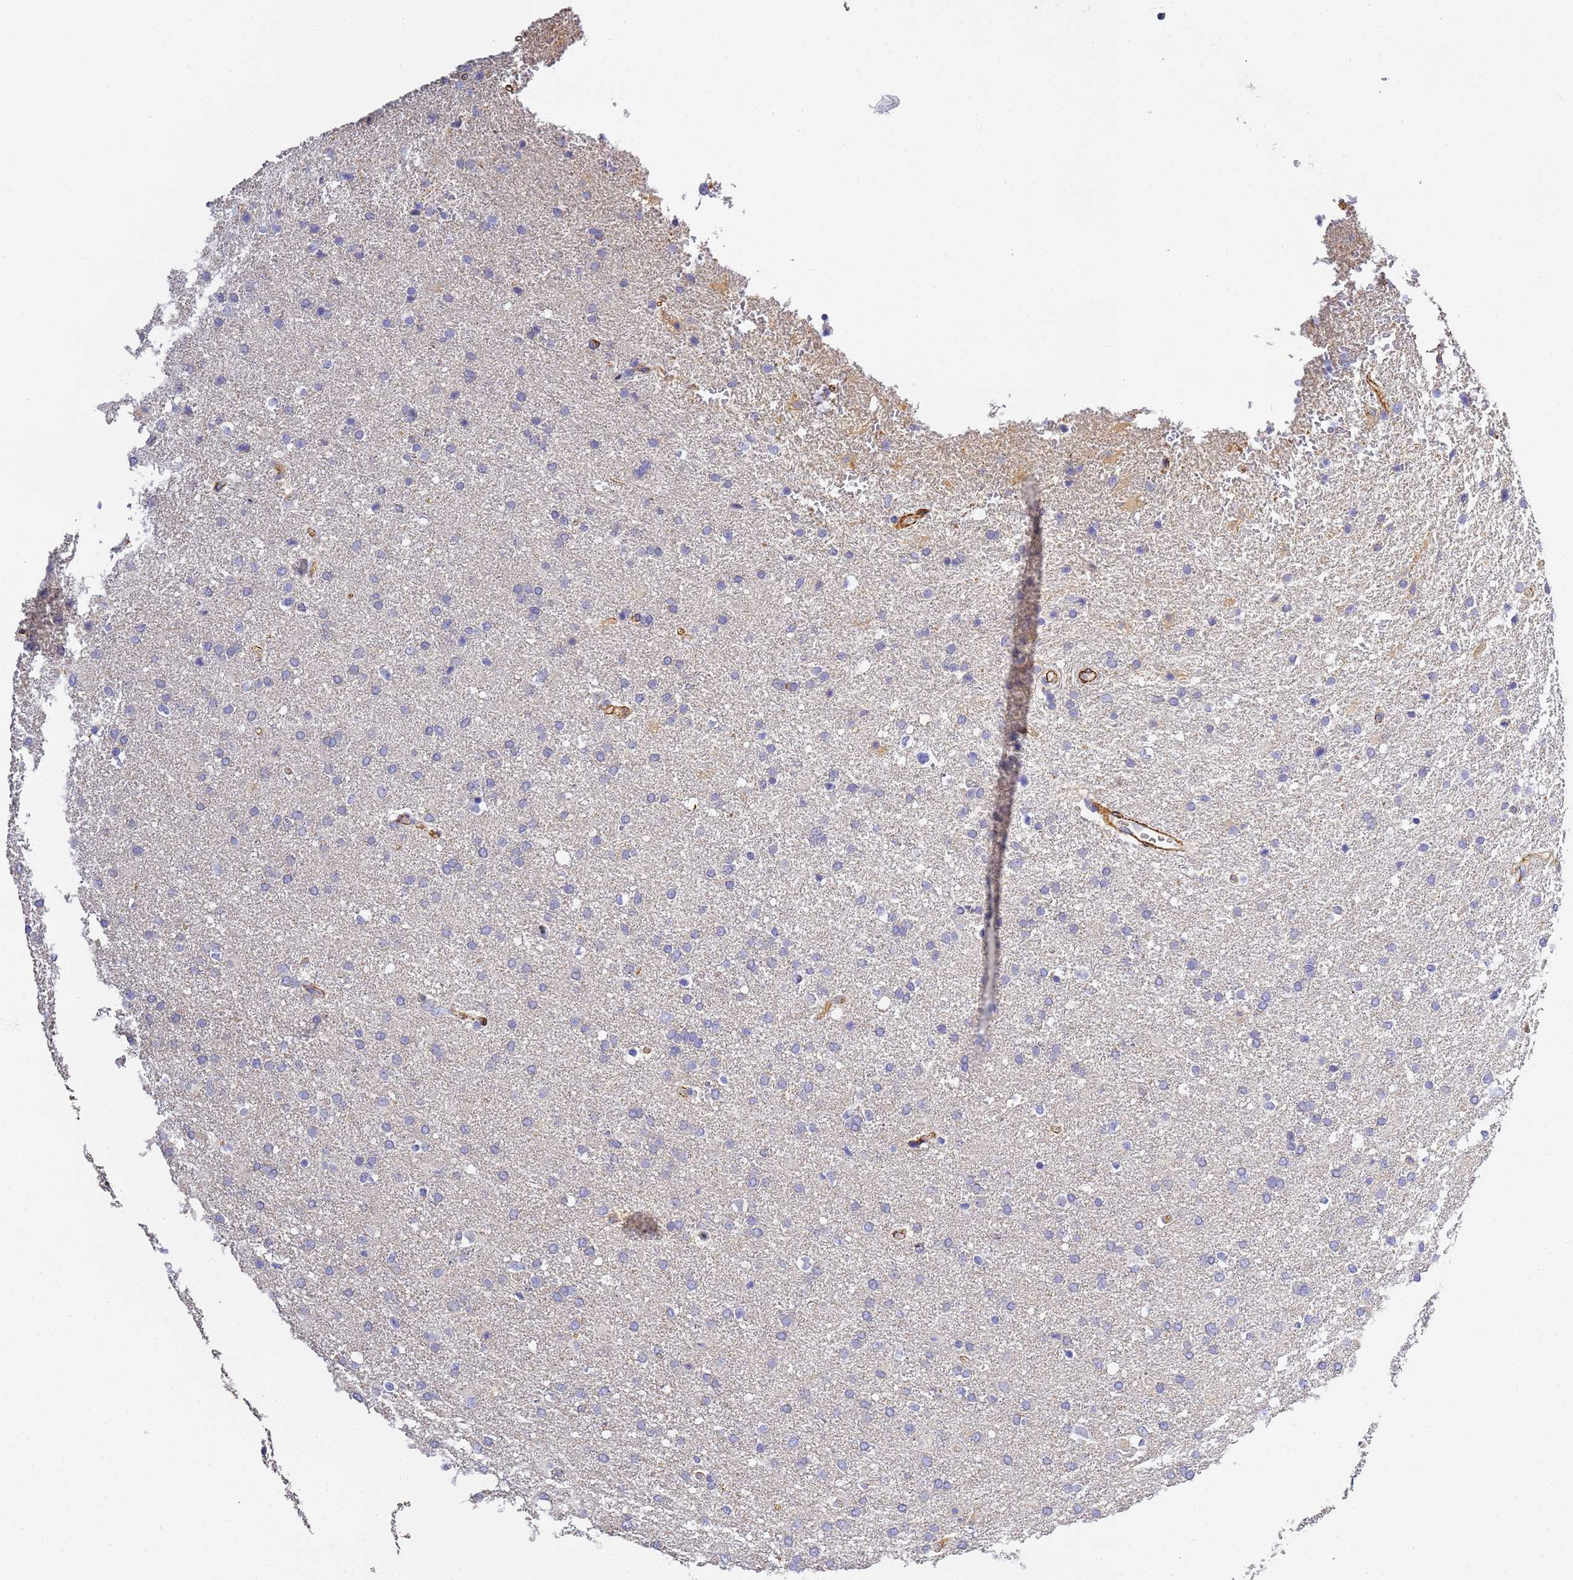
{"staining": {"intensity": "negative", "quantity": "none", "location": "none"}, "tissue": "glioma", "cell_type": "Tumor cells", "image_type": "cancer", "snomed": [{"axis": "morphology", "description": "Glioma, malignant, High grade"}, {"axis": "topography", "description": "Brain"}], "caption": "Photomicrograph shows no significant protein expression in tumor cells of glioma. (DAB IHC, high magnification).", "gene": "CFH", "patient": {"sex": "male", "age": 72}}